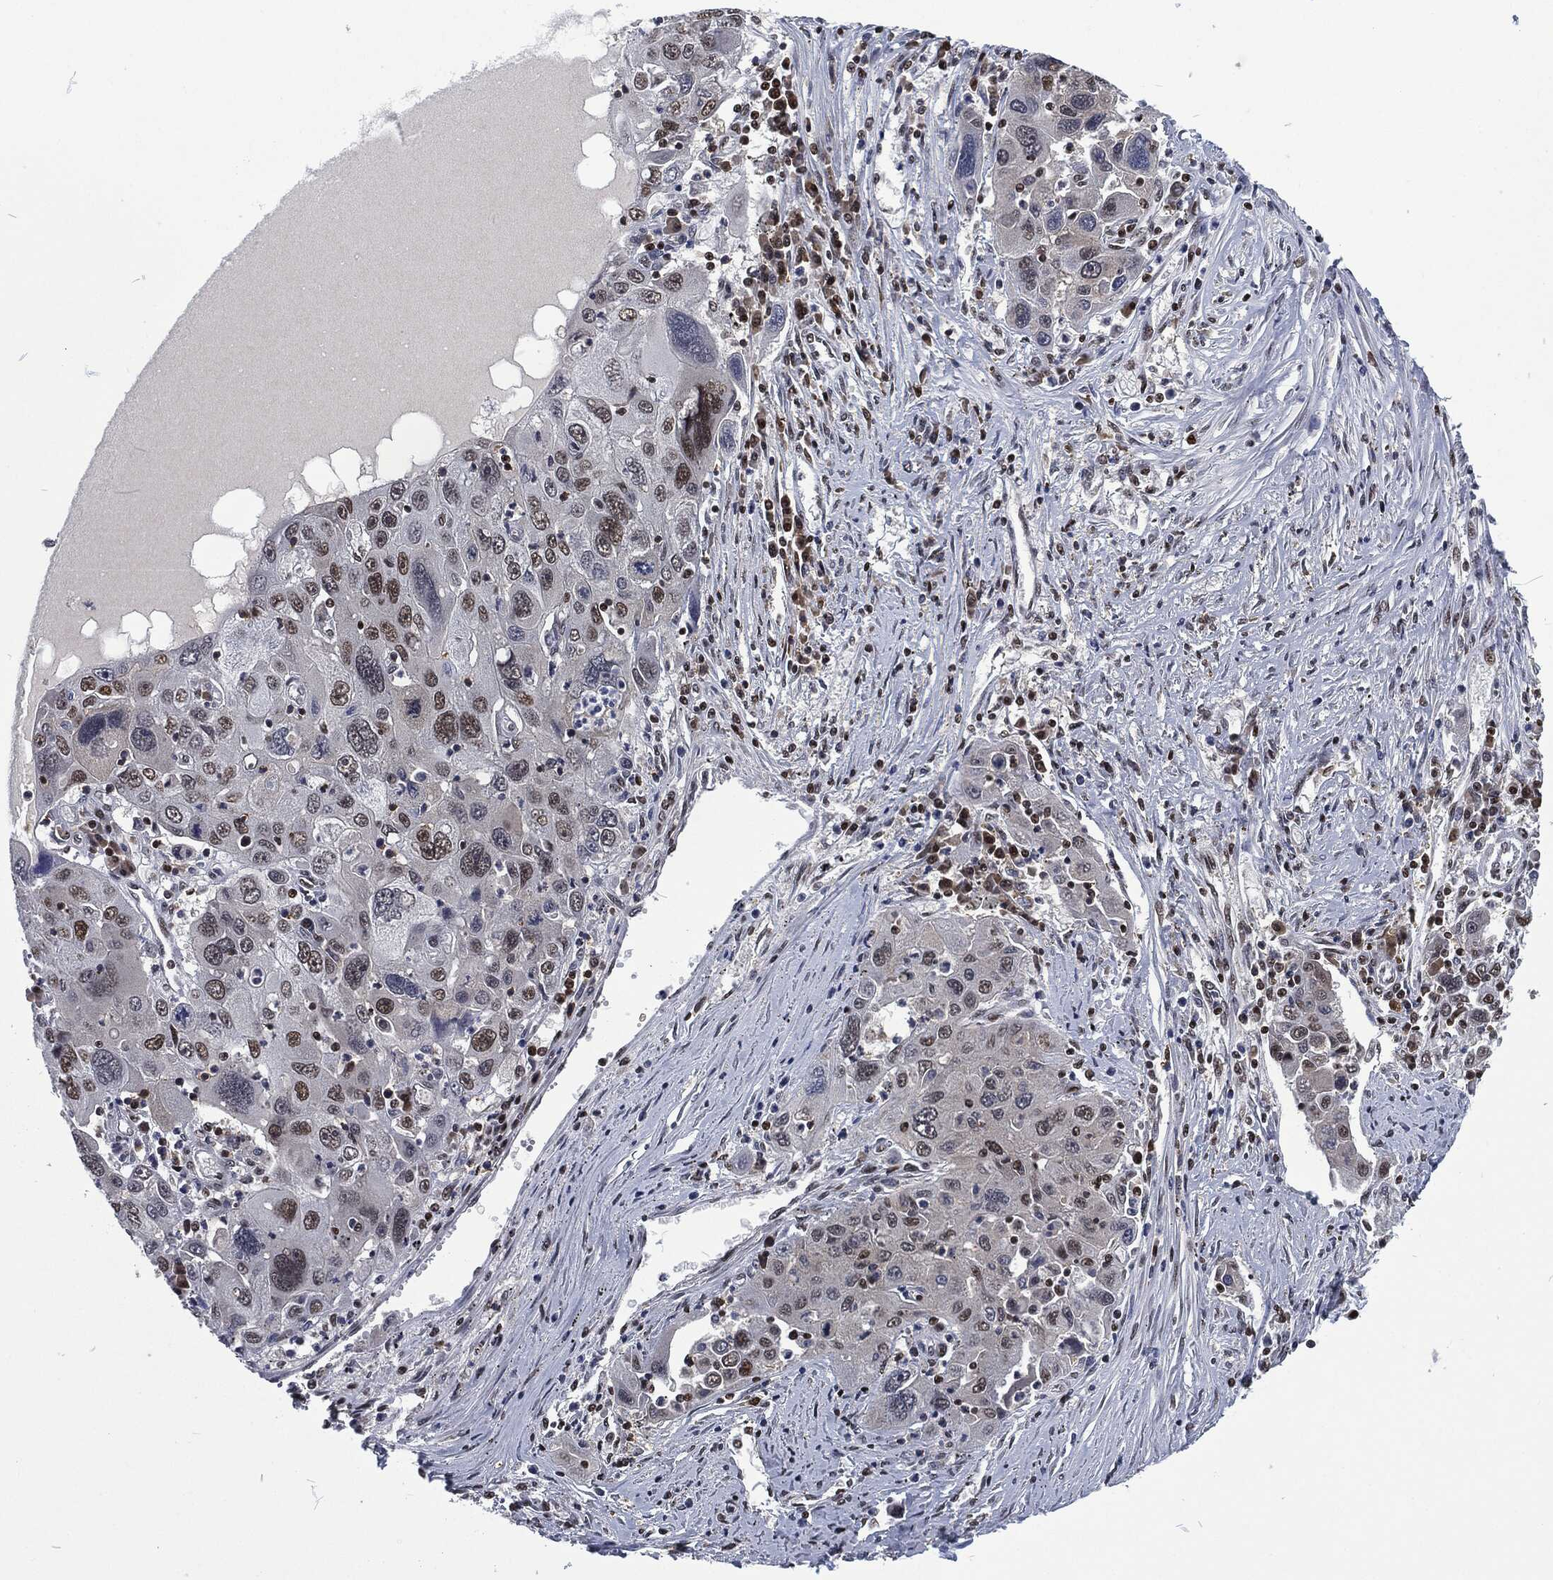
{"staining": {"intensity": "strong", "quantity": "<25%", "location": "nuclear"}, "tissue": "stomach cancer", "cell_type": "Tumor cells", "image_type": "cancer", "snomed": [{"axis": "morphology", "description": "Adenocarcinoma, NOS"}, {"axis": "topography", "description": "Stomach"}], "caption": "IHC of human stomach adenocarcinoma shows medium levels of strong nuclear expression in about <25% of tumor cells.", "gene": "DCPS", "patient": {"sex": "male", "age": 56}}